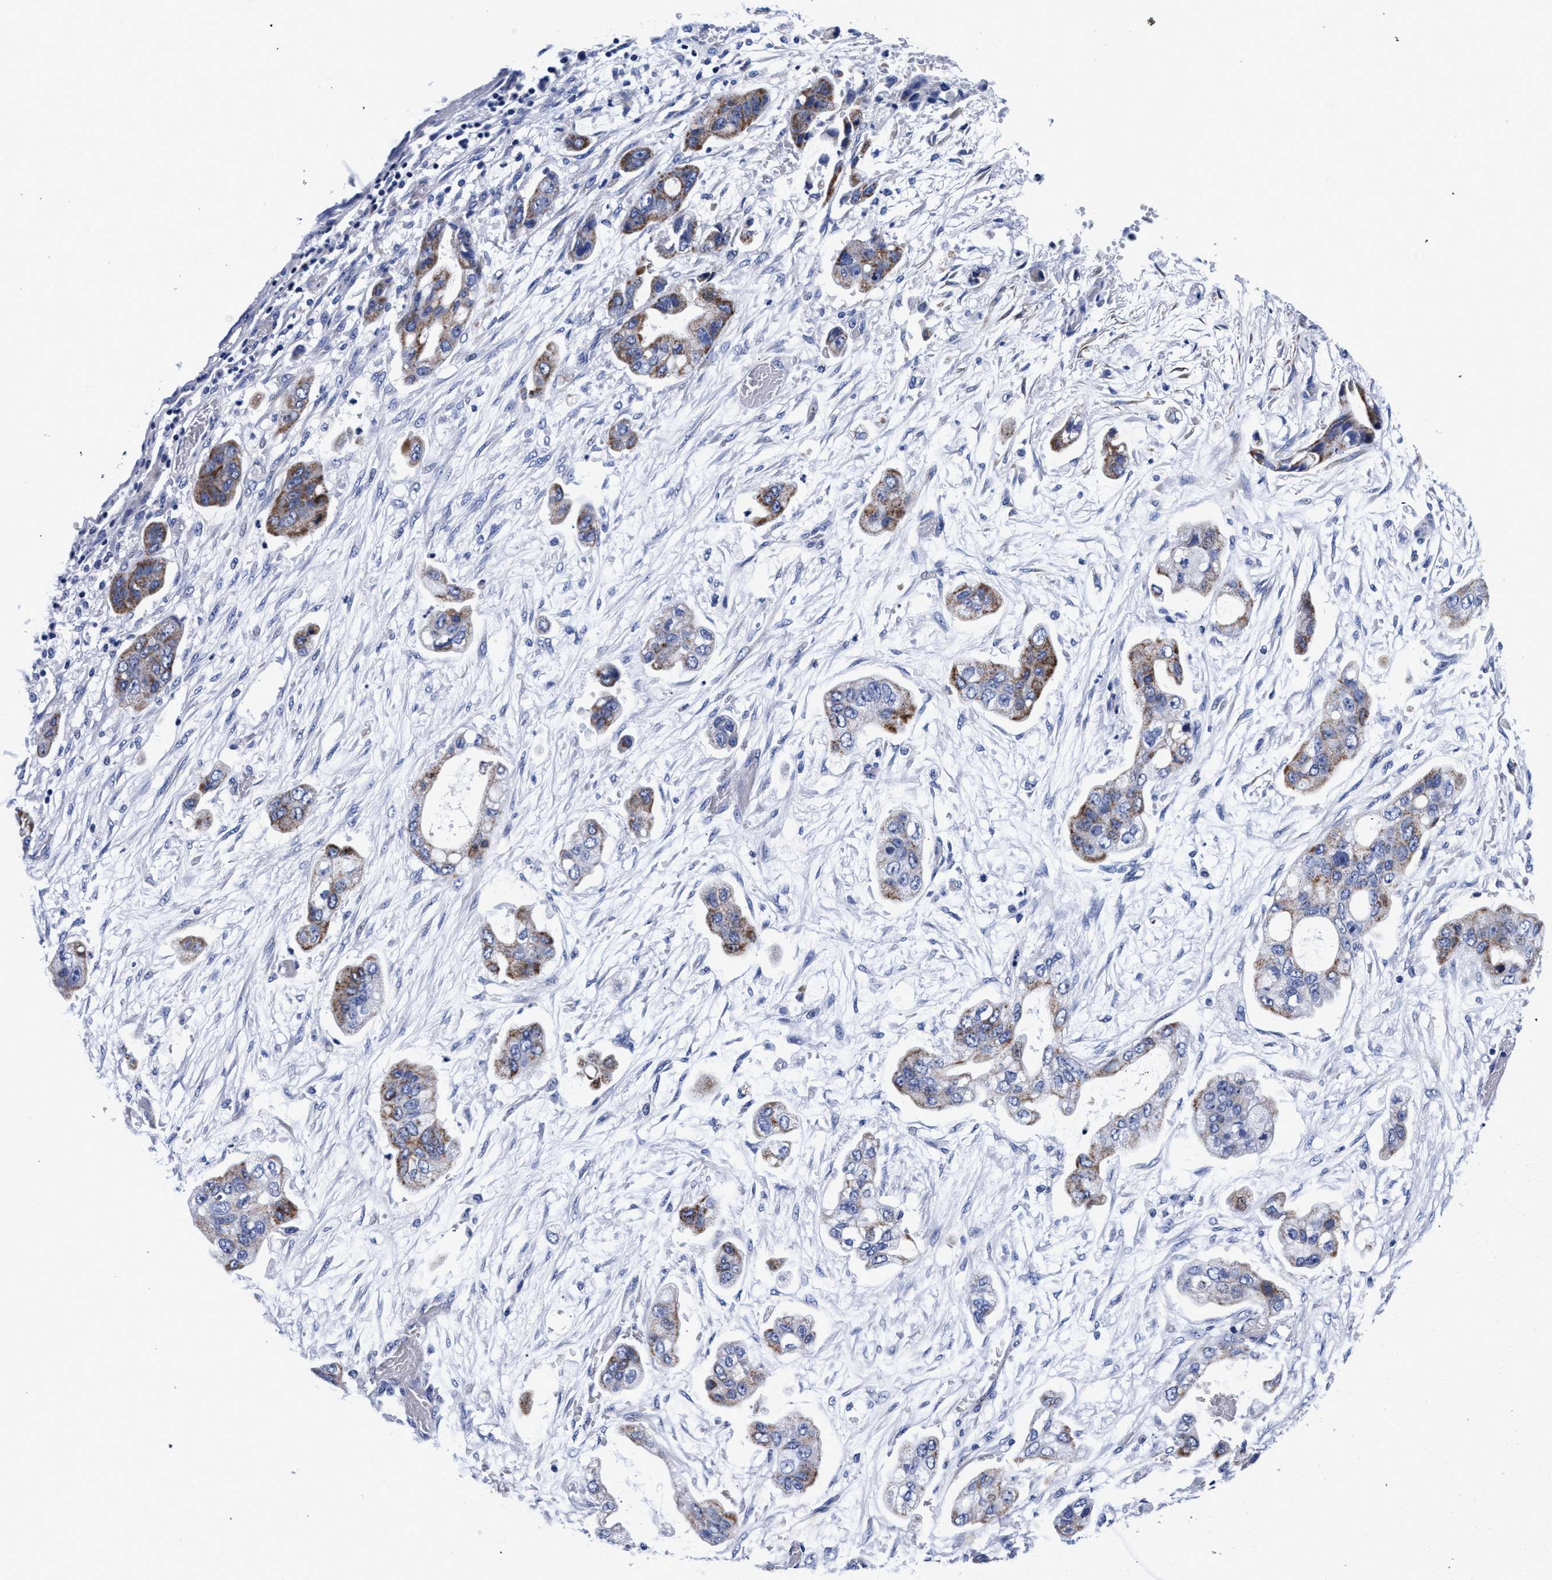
{"staining": {"intensity": "moderate", "quantity": "25%-75%", "location": "cytoplasmic/membranous"}, "tissue": "stomach cancer", "cell_type": "Tumor cells", "image_type": "cancer", "snomed": [{"axis": "morphology", "description": "Adenocarcinoma, NOS"}, {"axis": "topography", "description": "Stomach"}], "caption": "A high-resolution image shows immunohistochemistry staining of stomach cancer (adenocarcinoma), which reveals moderate cytoplasmic/membranous positivity in about 25%-75% of tumor cells.", "gene": "RAB3B", "patient": {"sex": "male", "age": 62}}